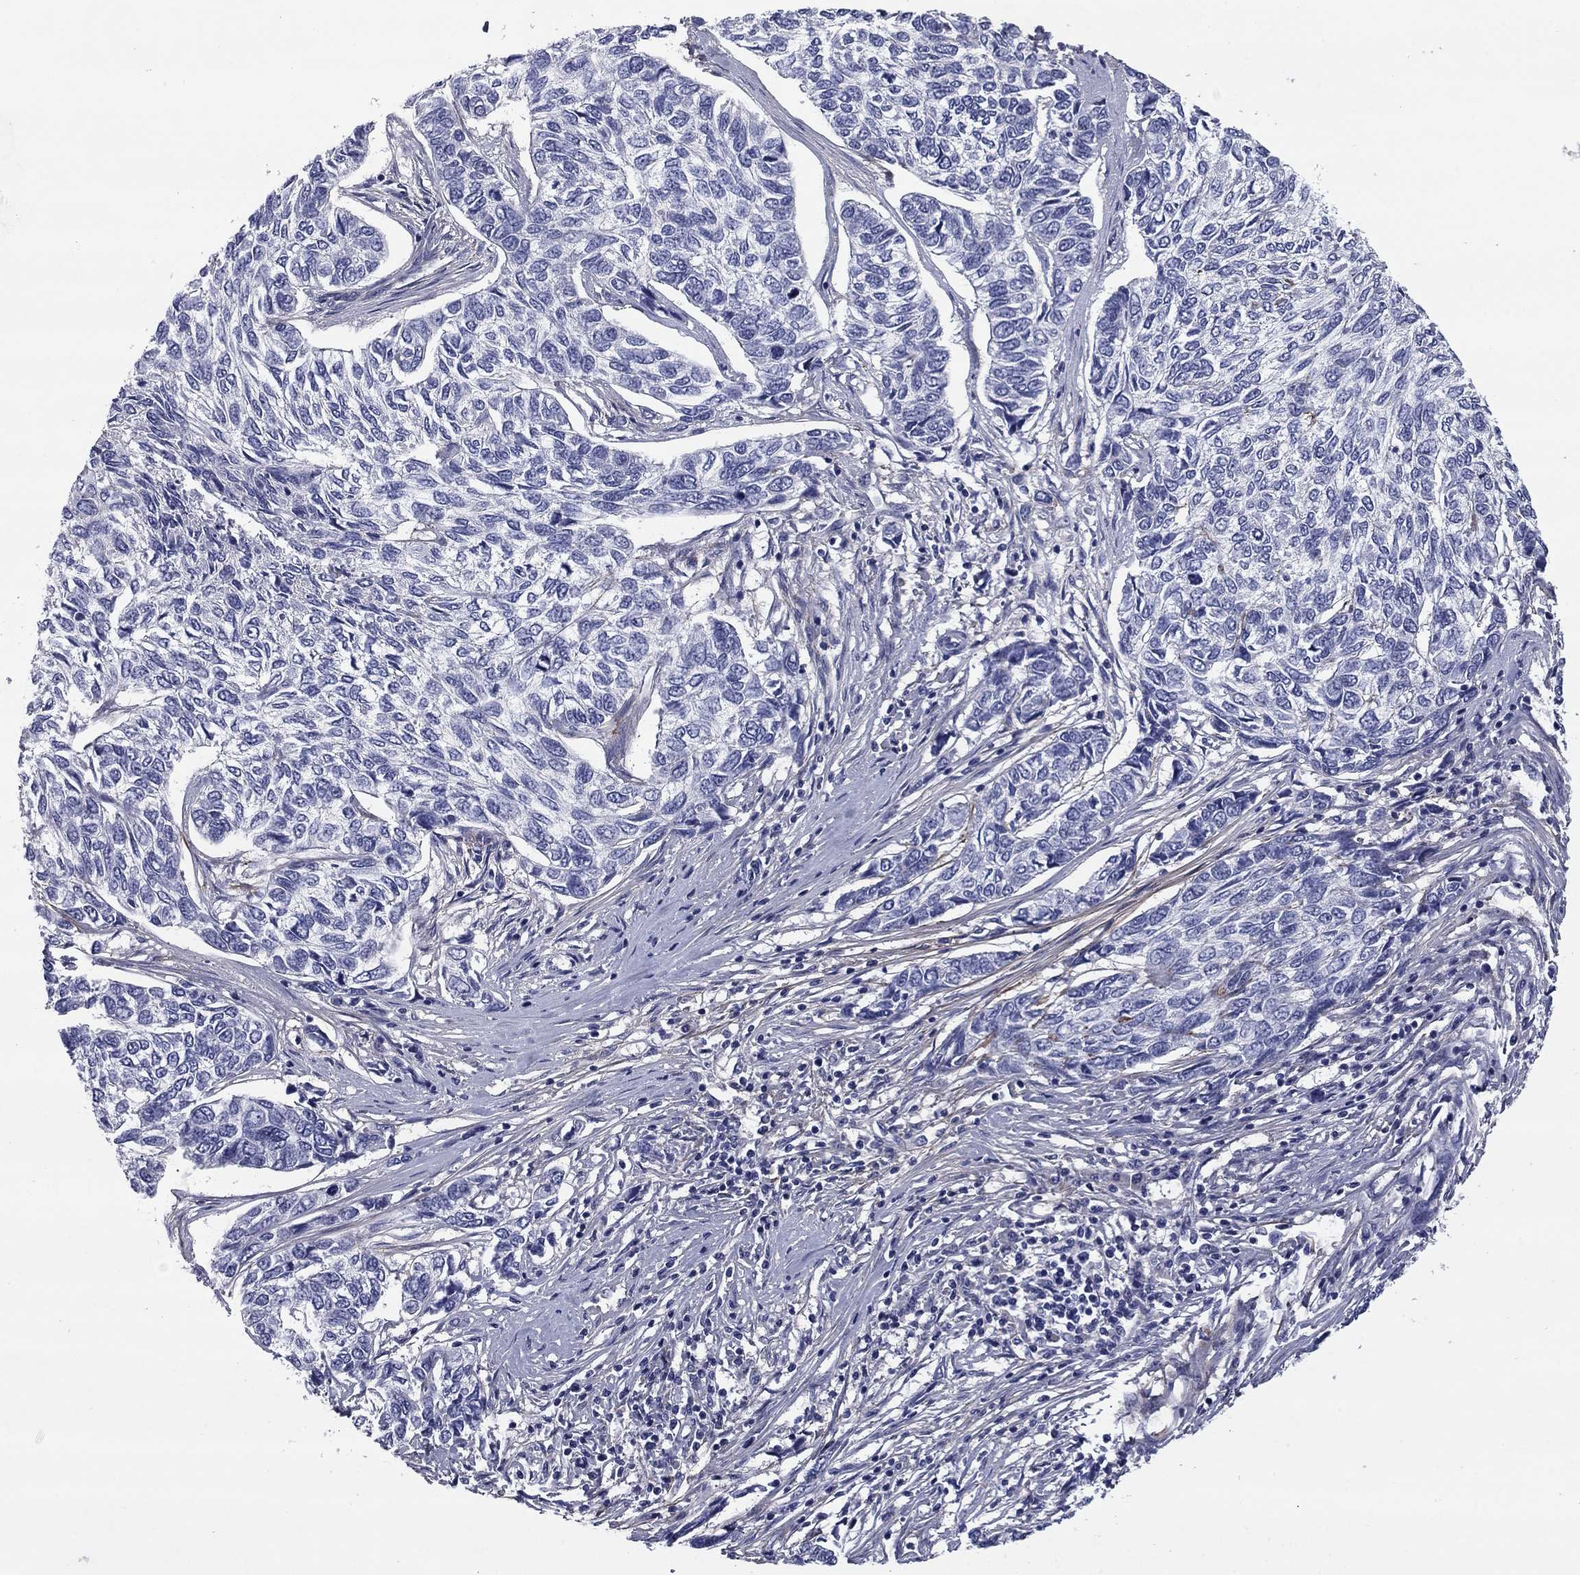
{"staining": {"intensity": "negative", "quantity": "none", "location": "none"}, "tissue": "skin cancer", "cell_type": "Tumor cells", "image_type": "cancer", "snomed": [{"axis": "morphology", "description": "Basal cell carcinoma"}, {"axis": "topography", "description": "Skin"}], "caption": "Immunohistochemical staining of human skin cancer (basal cell carcinoma) displays no significant expression in tumor cells.", "gene": "REXO5", "patient": {"sex": "female", "age": 65}}